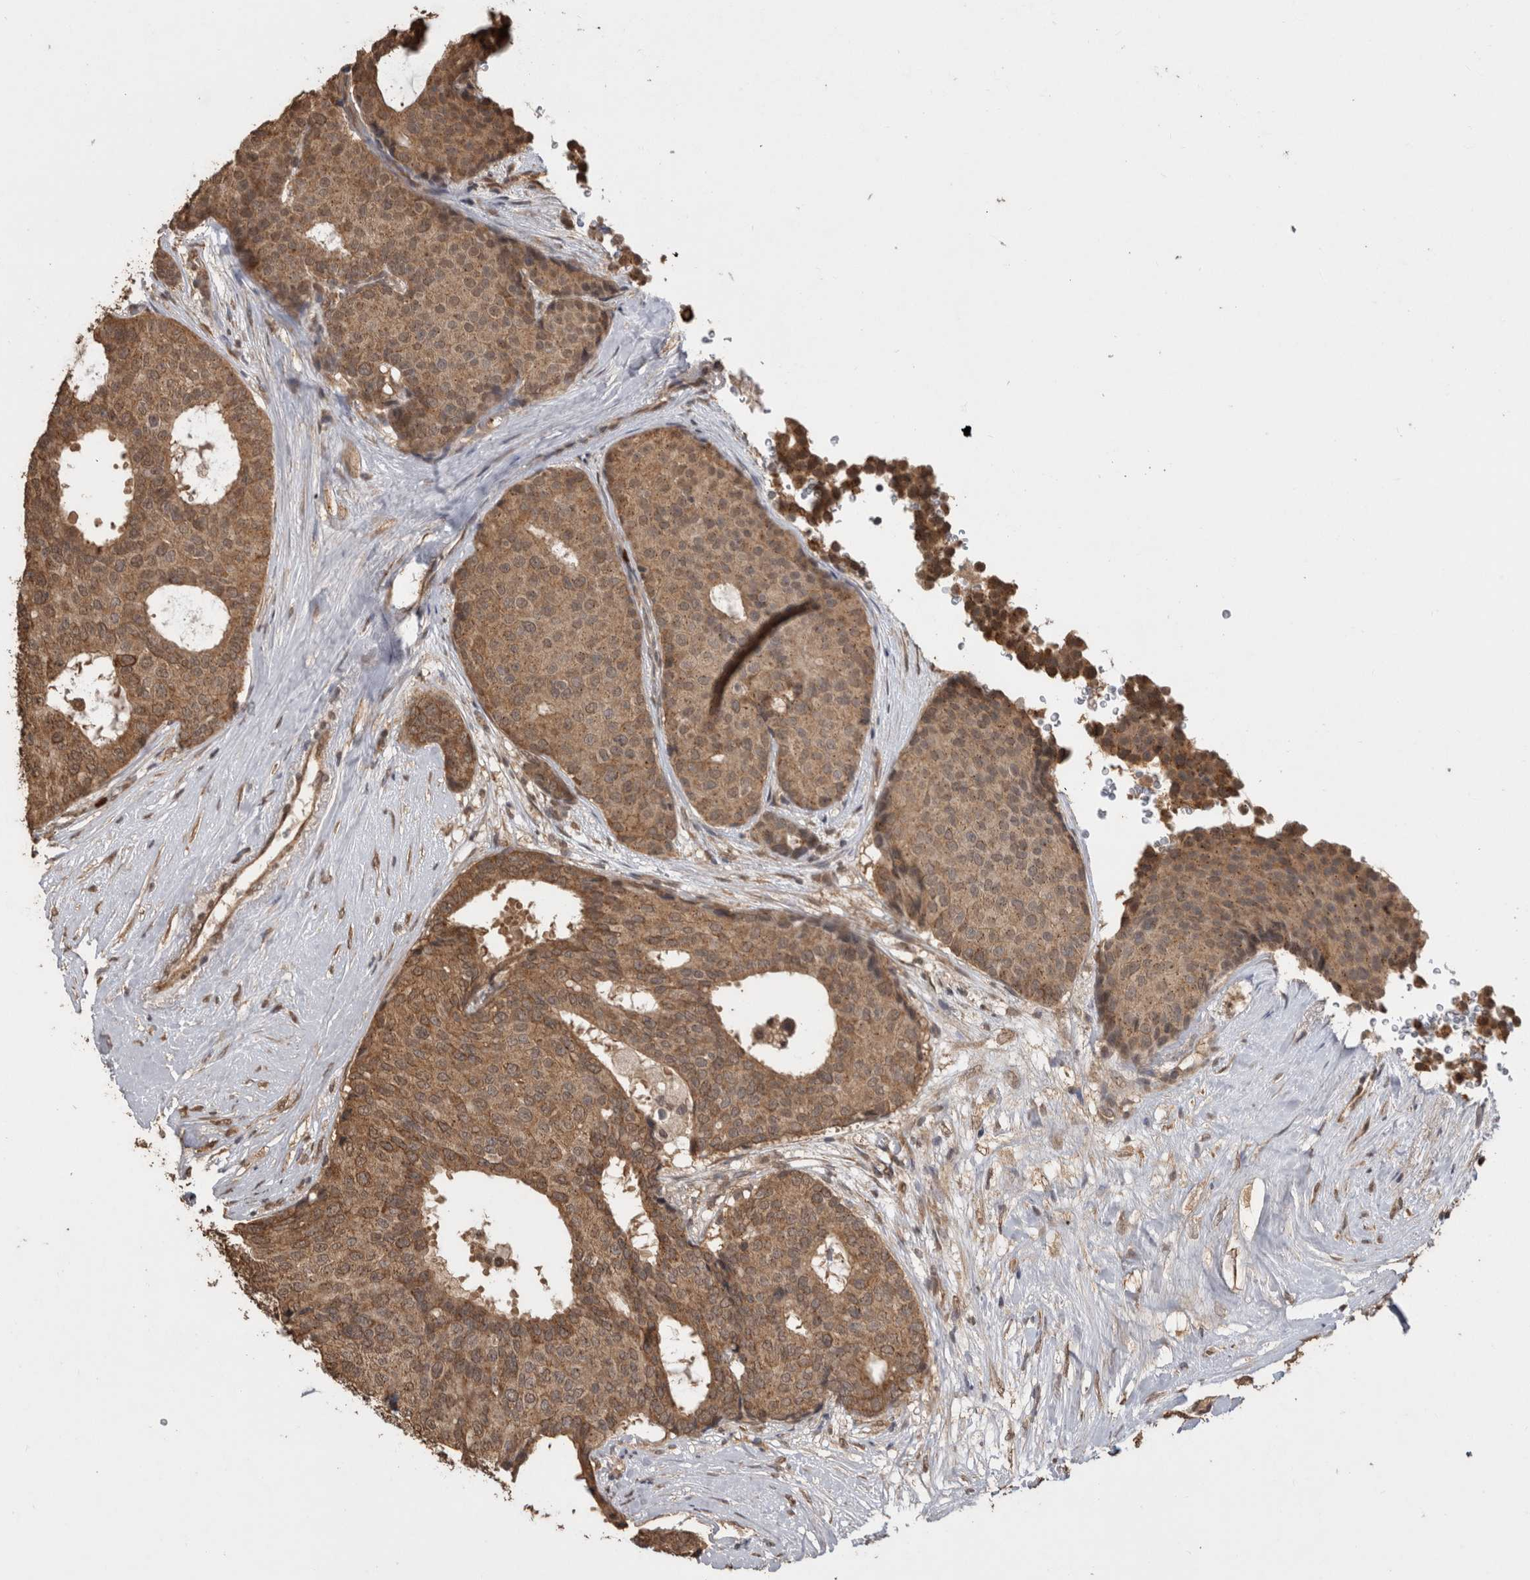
{"staining": {"intensity": "moderate", "quantity": ">75%", "location": "cytoplasmic/membranous,nuclear"}, "tissue": "breast cancer", "cell_type": "Tumor cells", "image_type": "cancer", "snomed": [{"axis": "morphology", "description": "Duct carcinoma"}, {"axis": "topography", "description": "Breast"}], "caption": "Immunohistochemical staining of breast cancer (invasive ductal carcinoma) demonstrates medium levels of moderate cytoplasmic/membranous and nuclear staining in approximately >75% of tumor cells. The staining is performed using DAB brown chromogen to label protein expression. The nuclei are counter-stained blue using hematoxylin.", "gene": "PAK4", "patient": {"sex": "female", "age": 75}}